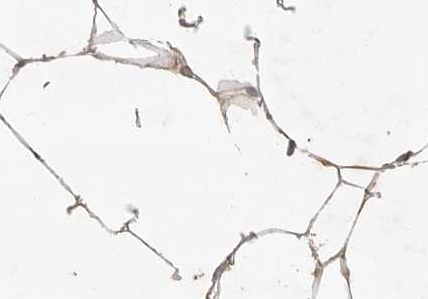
{"staining": {"intensity": "negative", "quantity": "none", "location": "none"}, "tissue": "adipose tissue", "cell_type": "Adipocytes", "image_type": "normal", "snomed": [{"axis": "morphology", "description": "Normal tissue, NOS"}, {"axis": "morphology", "description": "Fibrosis, NOS"}, {"axis": "topography", "description": "Breast"}, {"axis": "topography", "description": "Adipose tissue"}], "caption": "Immunohistochemistry (IHC) histopathology image of normal human adipose tissue stained for a protein (brown), which shows no positivity in adipocytes.", "gene": "ZNF232", "patient": {"sex": "female", "age": 39}}